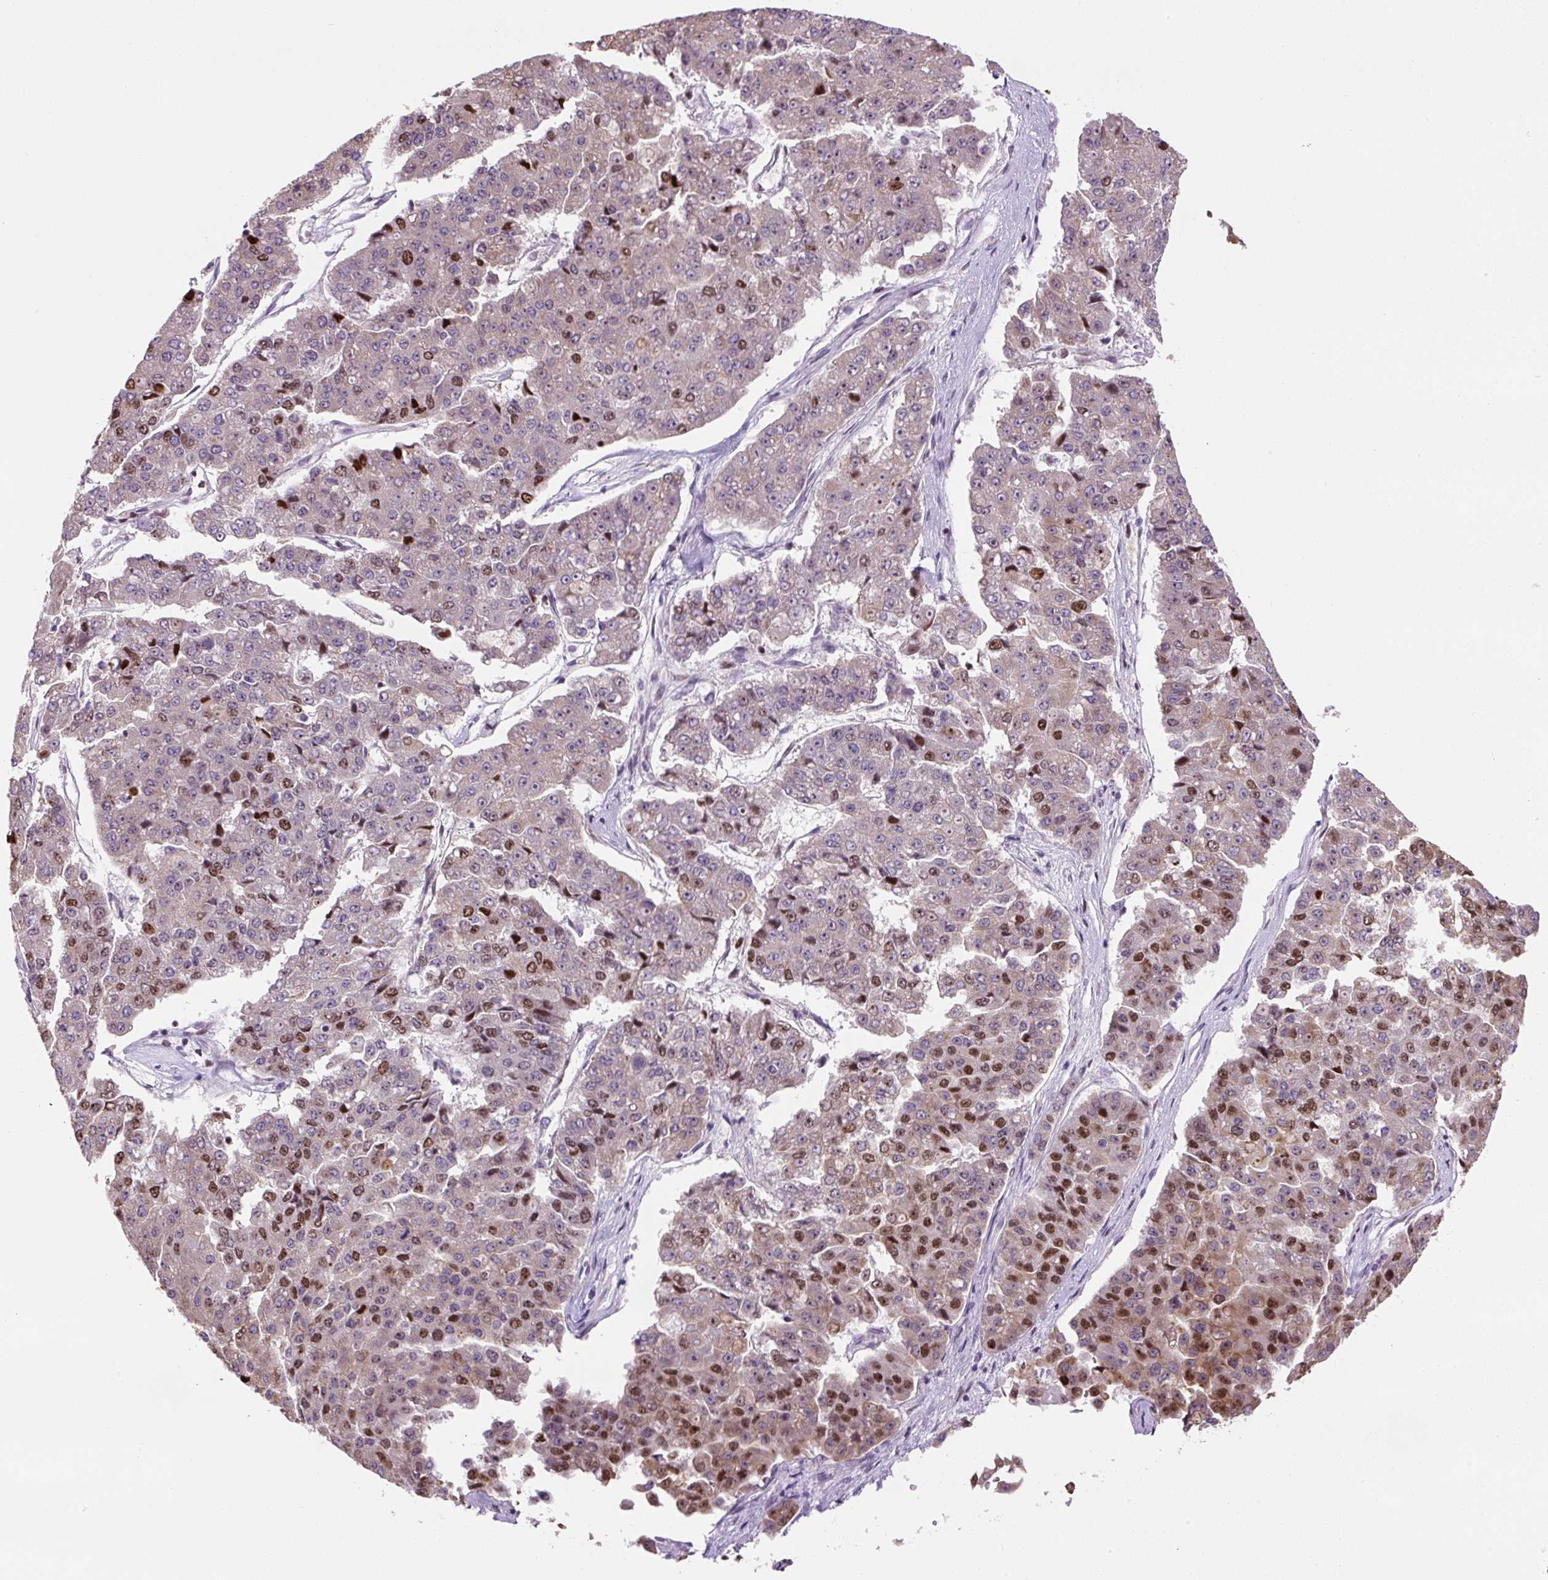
{"staining": {"intensity": "strong", "quantity": "<25%", "location": "nuclear"}, "tissue": "pancreatic cancer", "cell_type": "Tumor cells", "image_type": "cancer", "snomed": [{"axis": "morphology", "description": "Adenocarcinoma, NOS"}, {"axis": "topography", "description": "Pancreas"}], "caption": "Approximately <25% of tumor cells in human pancreatic adenocarcinoma display strong nuclear protein staining as visualized by brown immunohistochemical staining.", "gene": "TAF1A", "patient": {"sex": "male", "age": 50}}